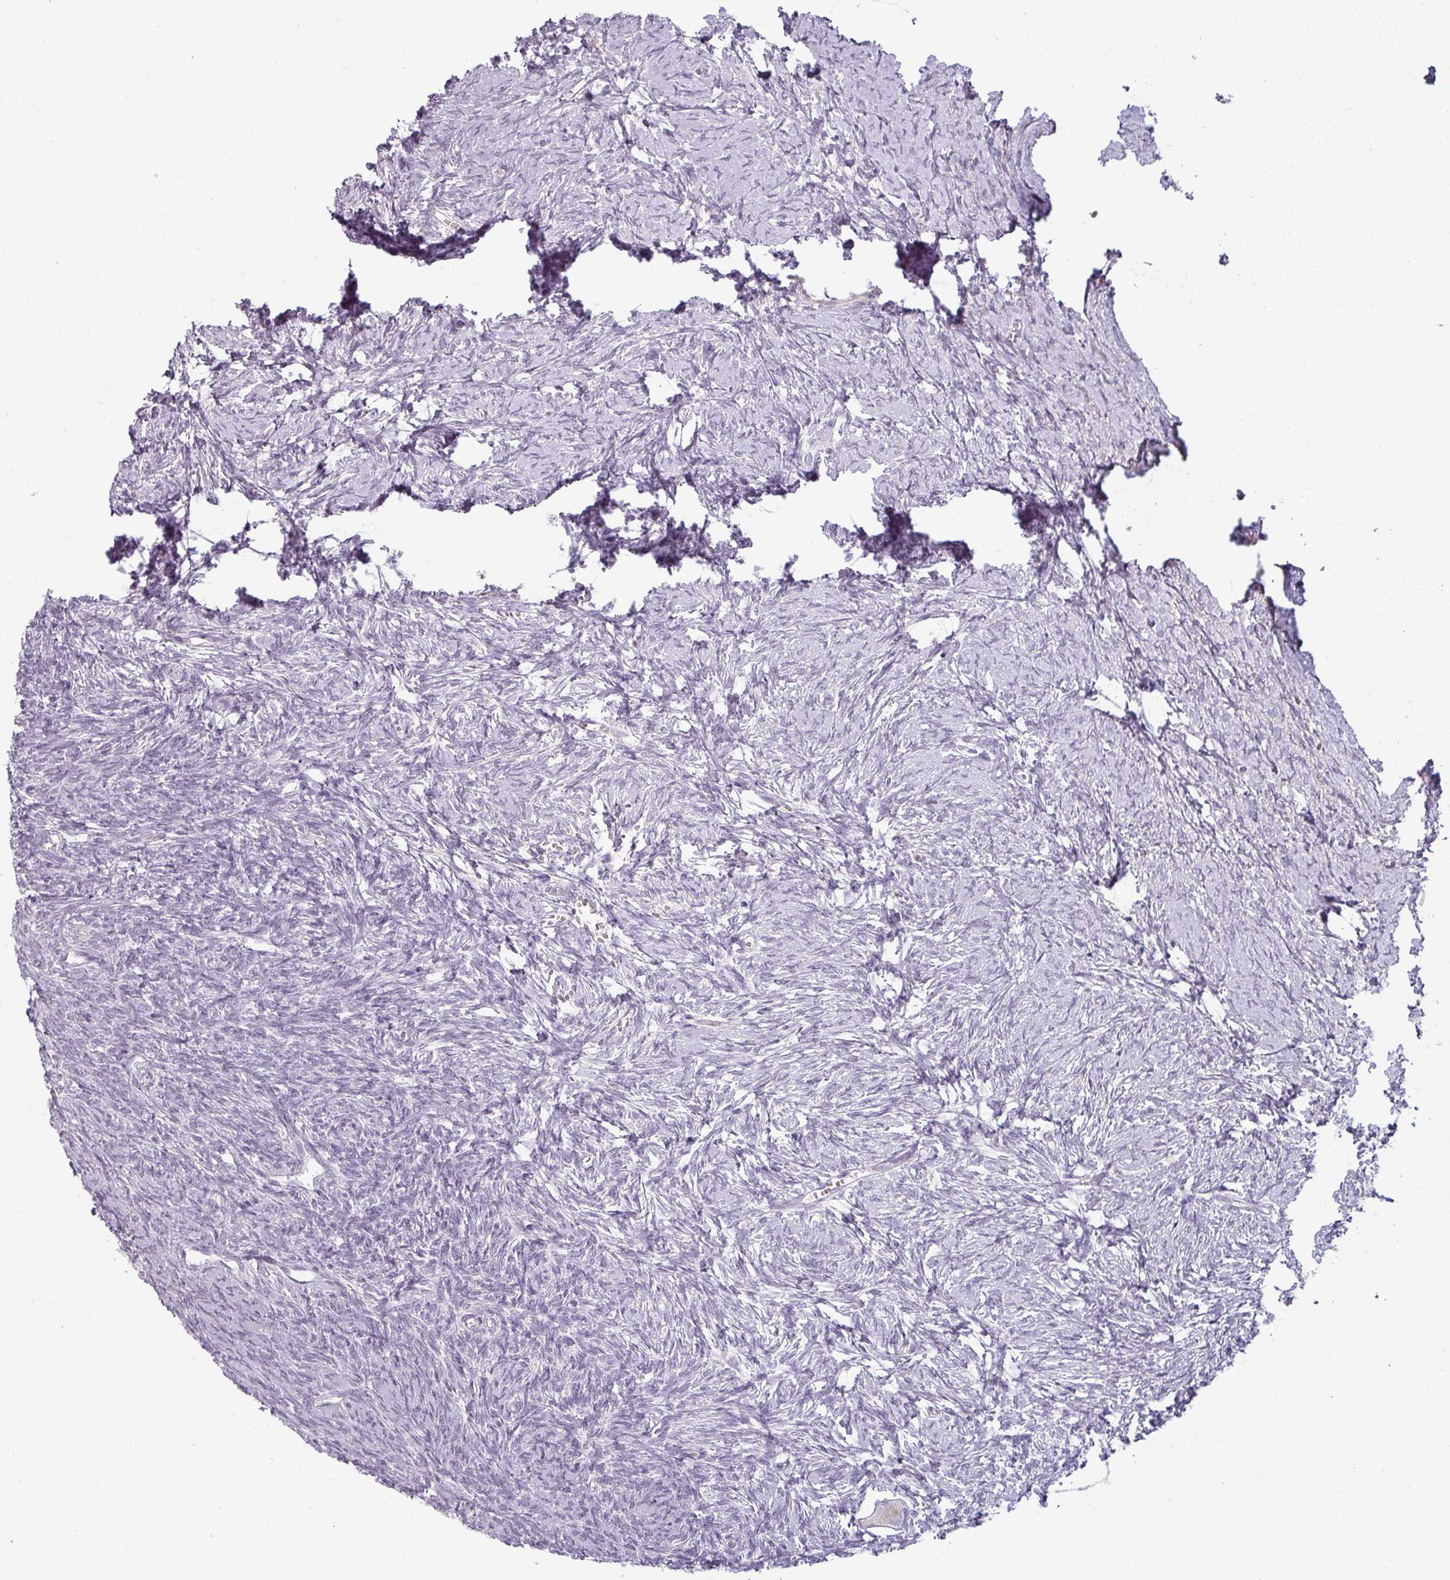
{"staining": {"intensity": "negative", "quantity": "none", "location": "none"}, "tissue": "ovary", "cell_type": "Follicle cells", "image_type": "normal", "snomed": [{"axis": "morphology", "description": "Normal tissue, NOS"}, {"axis": "topography", "description": "Ovary"}], "caption": "Immunohistochemistry (IHC) photomicrograph of benign ovary: human ovary stained with DAB exhibits no significant protein positivity in follicle cells.", "gene": "CCDC144A", "patient": {"sex": "female", "age": 39}}